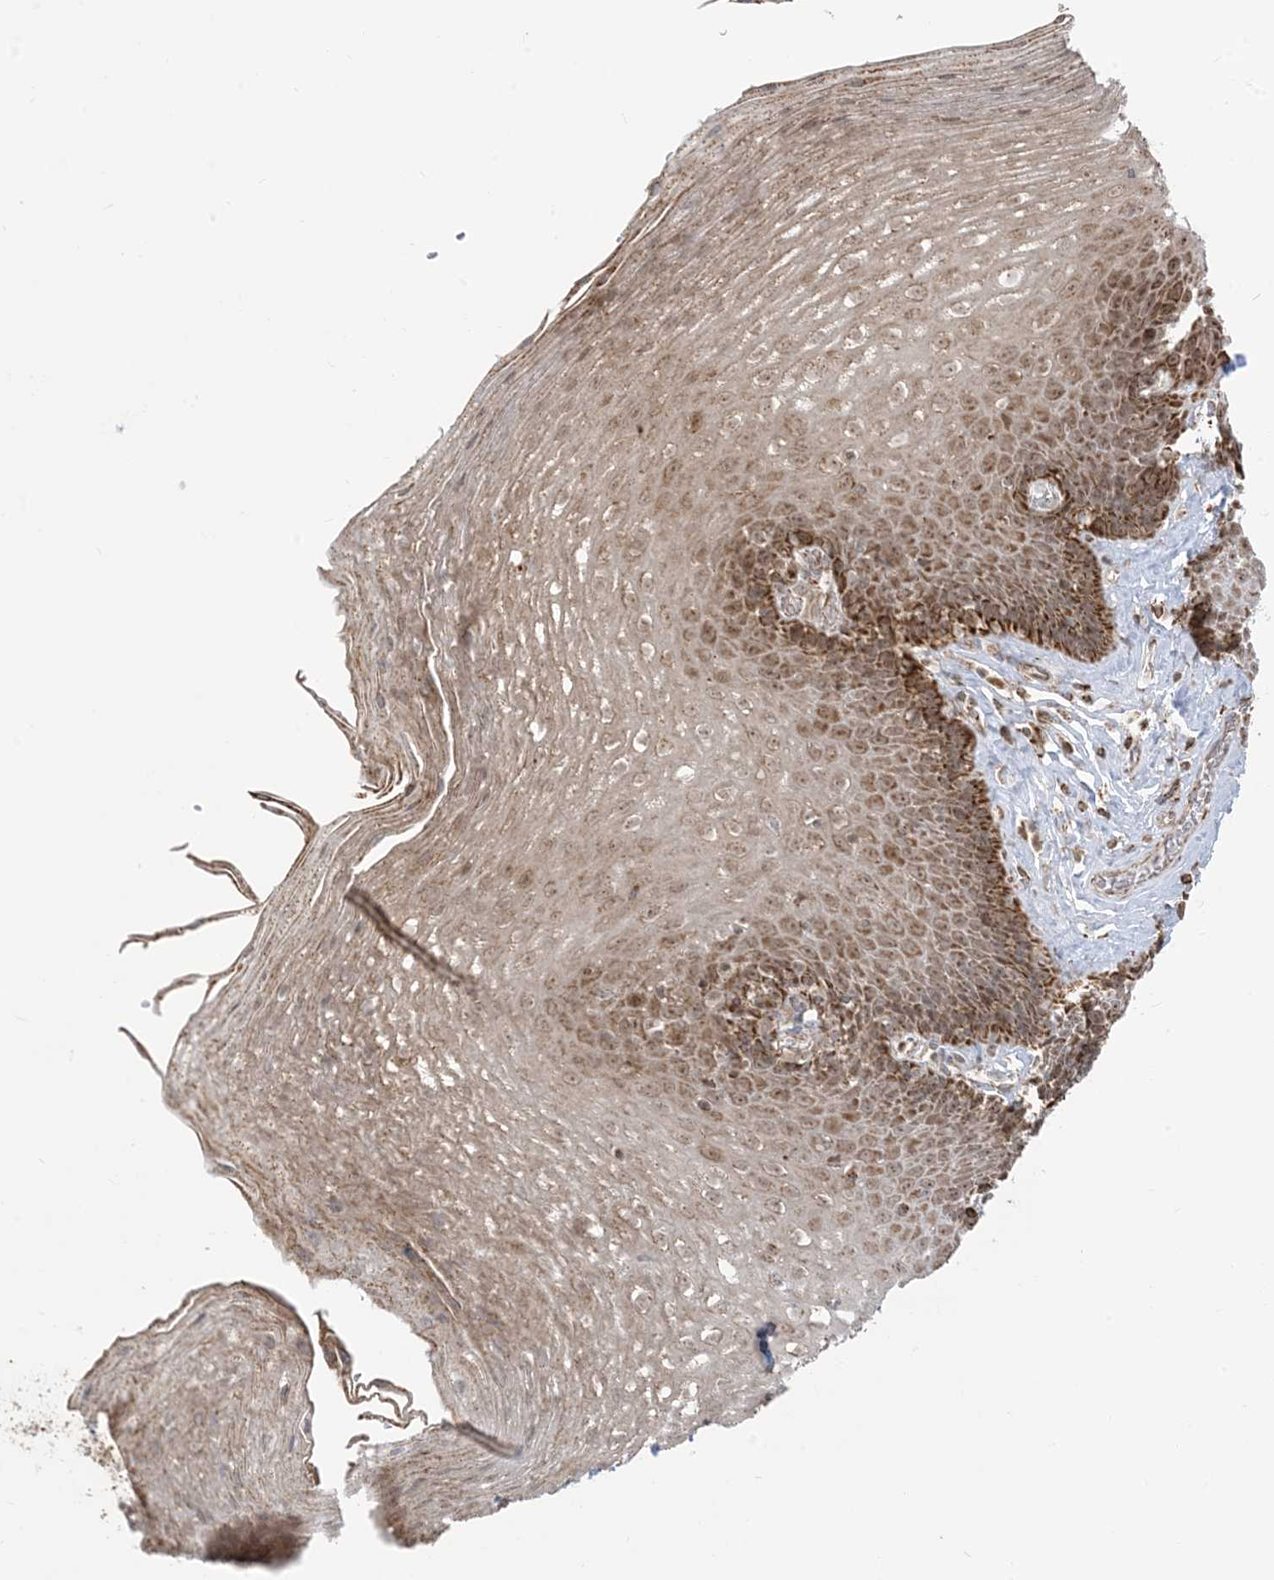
{"staining": {"intensity": "strong", "quantity": ">75%", "location": "cytoplasmic/membranous,nuclear"}, "tissue": "esophagus", "cell_type": "Squamous epithelial cells", "image_type": "normal", "snomed": [{"axis": "morphology", "description": "Normal tissue, NOS"}, {"axis": "topography", "description": "Esophagus"}], "caption": "A high-resolution histopathology image shows immunohistochemistry (IHC) staining of normal esophagus, which demonstrates strong cytoplasmic/membranous,nuclear staining in approximately >75% of squamous epithelial cells.", "gene": "MAPKBP1", "patient": {"sex": "female", "age": 66}}